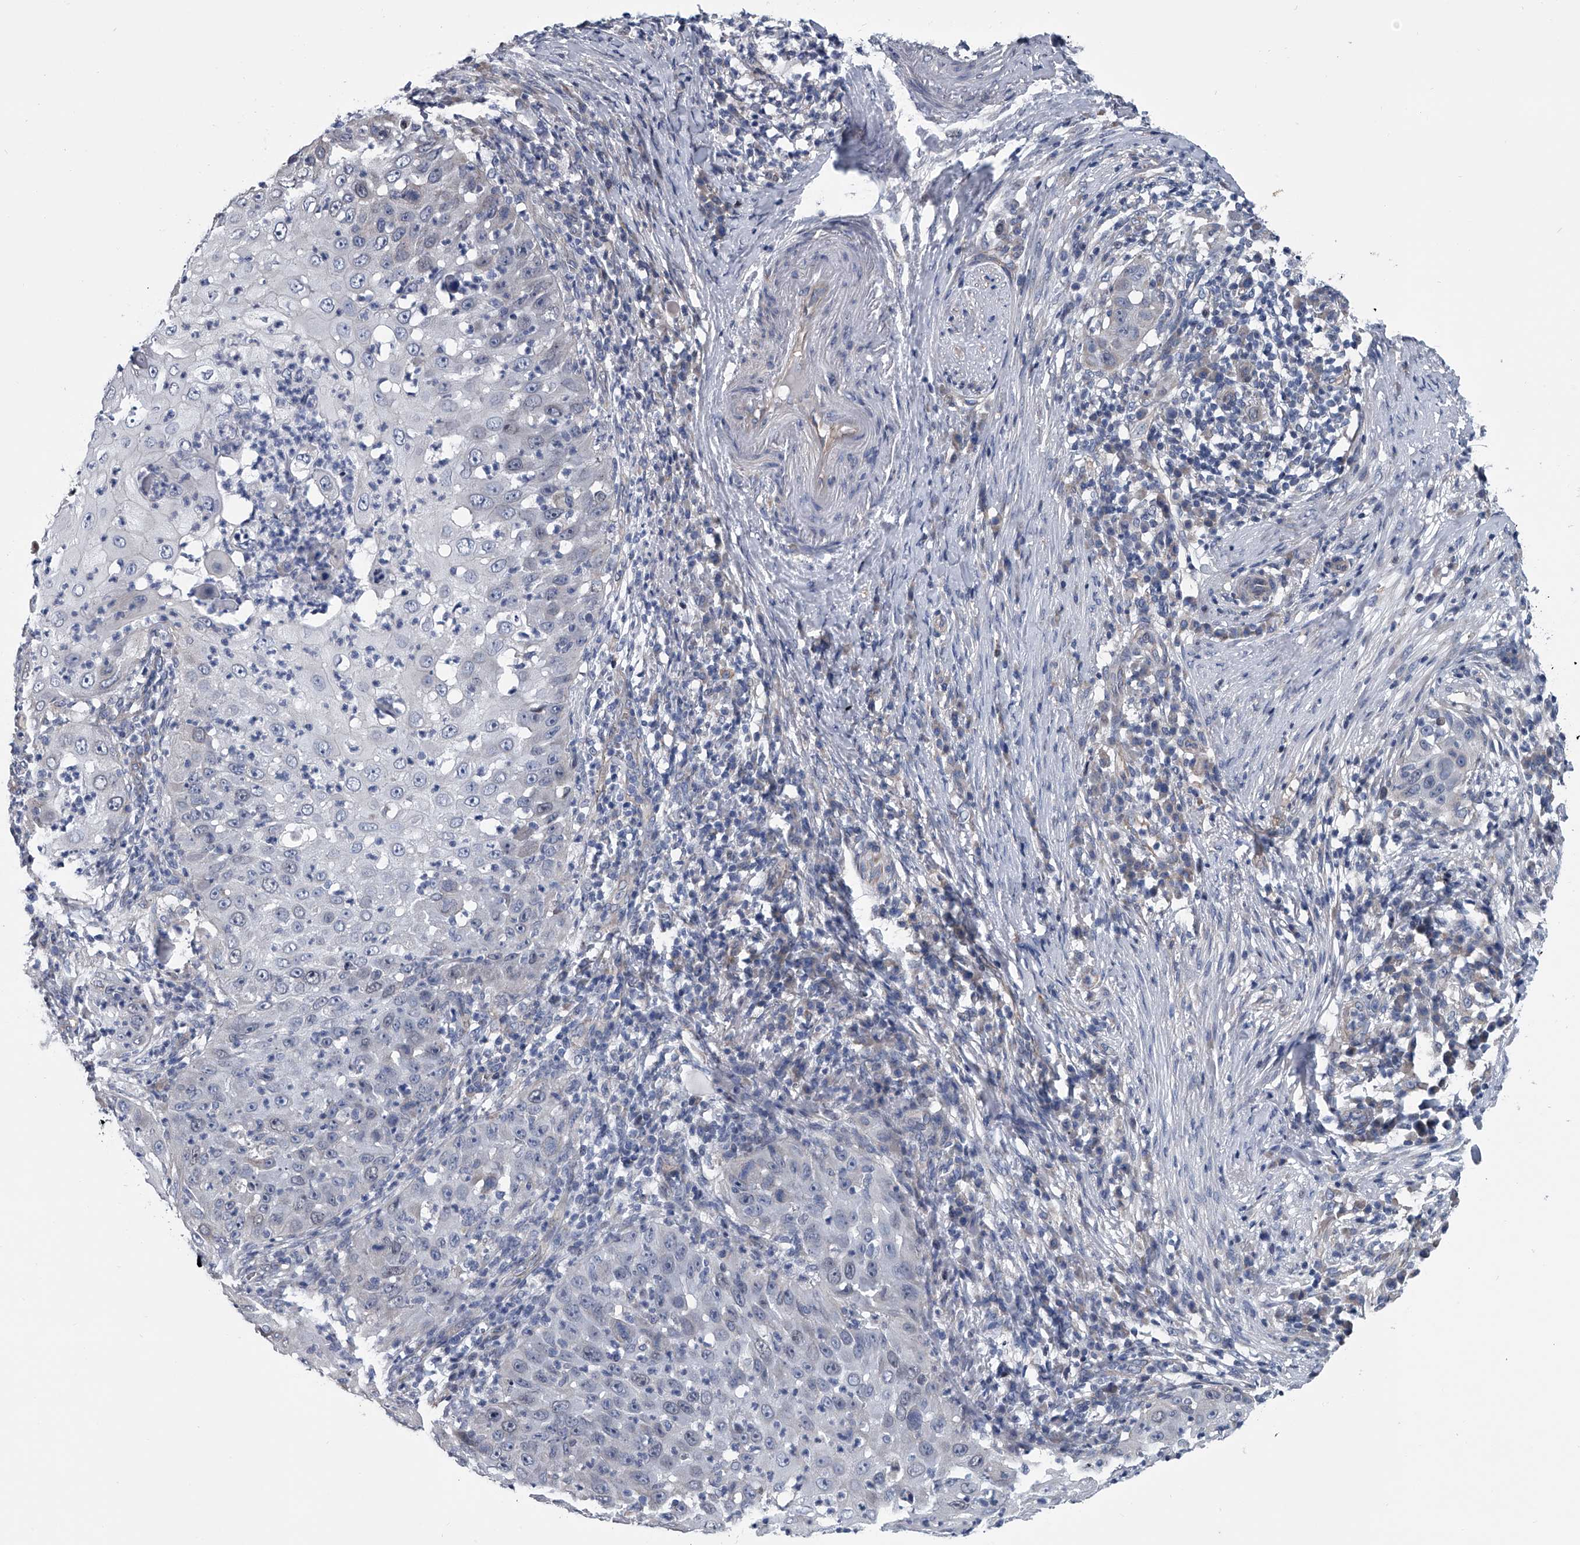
{"staining": {"intensity": "negative", "quantity": "none", "location": "none"}, "tissue": "skin cancer", "cell_type": "Tumor cells", "image_type": "cancer", "snomed": [{"axis": "morphology", "description": "Squamous cell carcinoma, NOS"}, {"axis": "topography", "description": "Skin"}], "caption": "An image of human skin squamous cell carcinoma is negative for staining in tumor cells.", "gene": "ABCG1", "patient": {"sex": "female", "age": 44}}